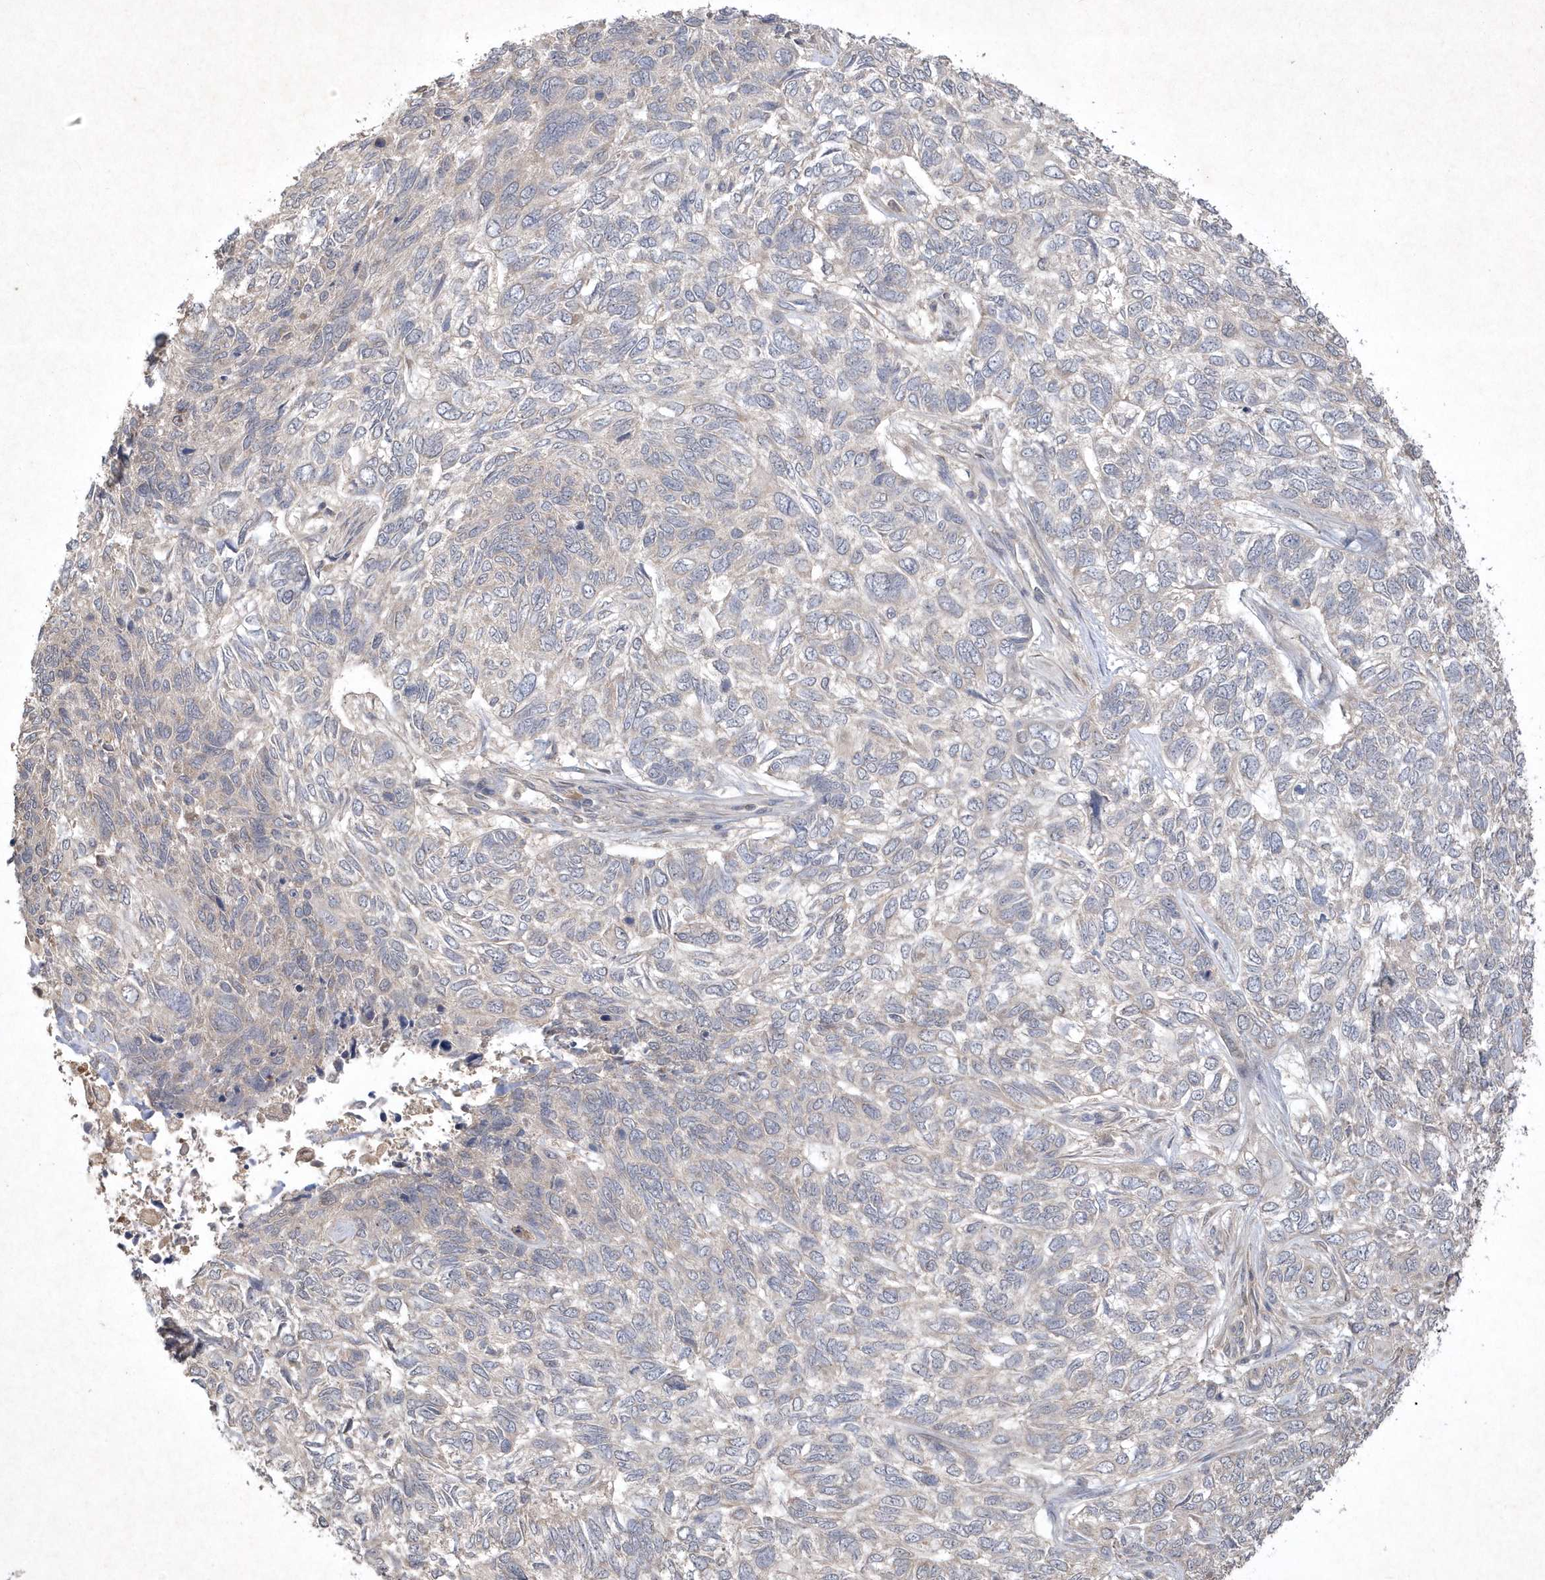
{"staining": {"intensity": "negative", "quantity": "none", "location": "none"}, "tissue": "skin cancer", "cell_type": "Tumor cells", "image_type": "cancer", "snomed": [{"axis": "morphology", "description": "Basal cell carcinoma"}, {"axis": "topography", "description": "Skin"}], "caption": "High power microscopy micrograph of an IHC micrograph of skin basal cell carcinoma, revealing no significant expression in tumor cells.", "gene": "AKR7A2", "patient": {"sex": "female", "age": 65}}